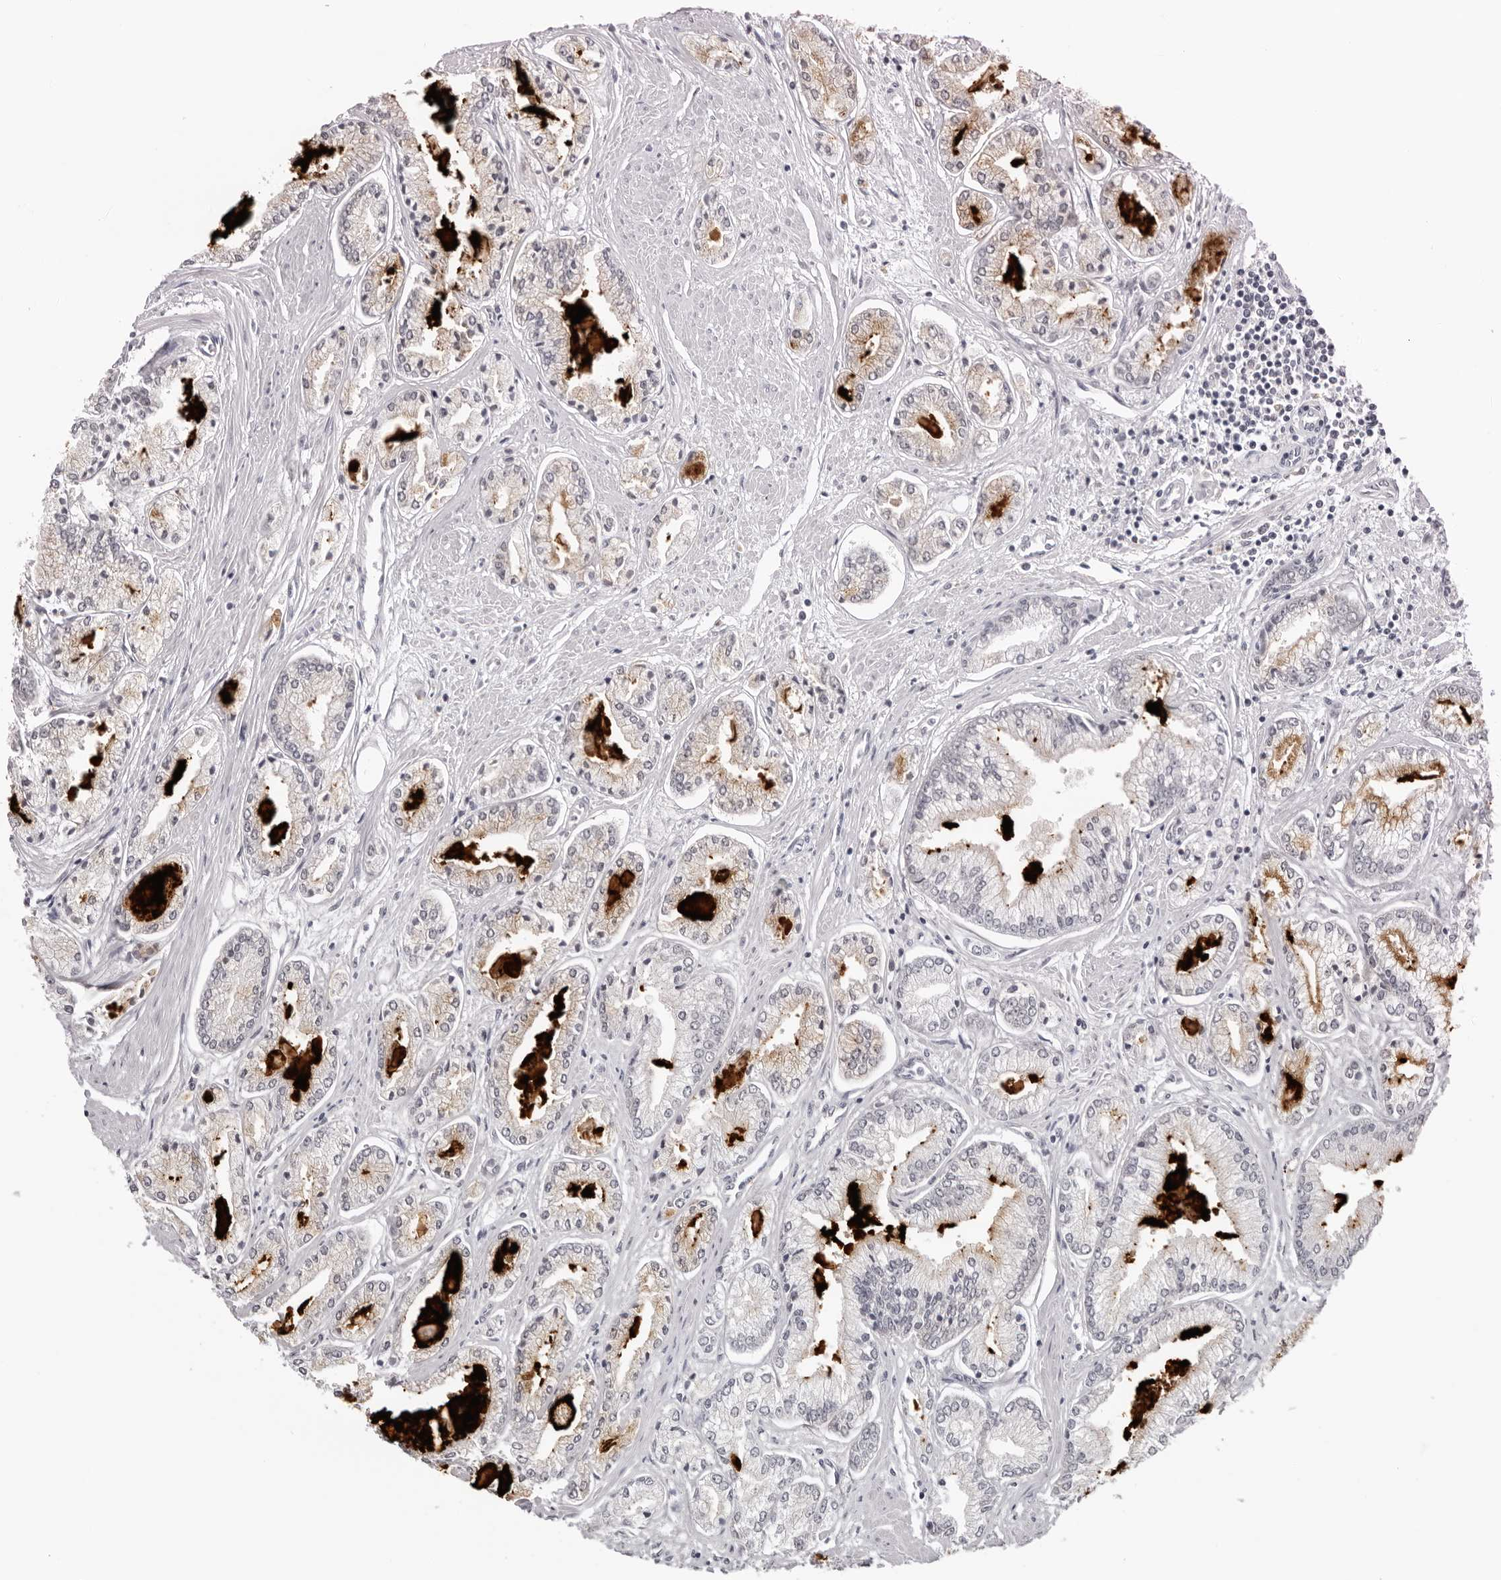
{"staining": {"intensity": "weak", "quantity": "<25%", "location": "cytoplasmic/membranous"}, "tissue": "prostate cancer", "cell_type": "Tumor cells", "image_type": "cancer", "snomed": [{"axis": "morphology", "description": "Adenocarcinoma, Low grade"}, {"axis": "topography", "description": "Prostate"}], "caption": "Immunohistochemistry micrograph of neoplastic tissue: human prostate cancer stained with DAB (3,3'-diaminobenzidine) demonstrates no significant protein positivity in tumor cells.", "gene": "PRUNE1", "patient": {"sex": "male", "age": 52}}